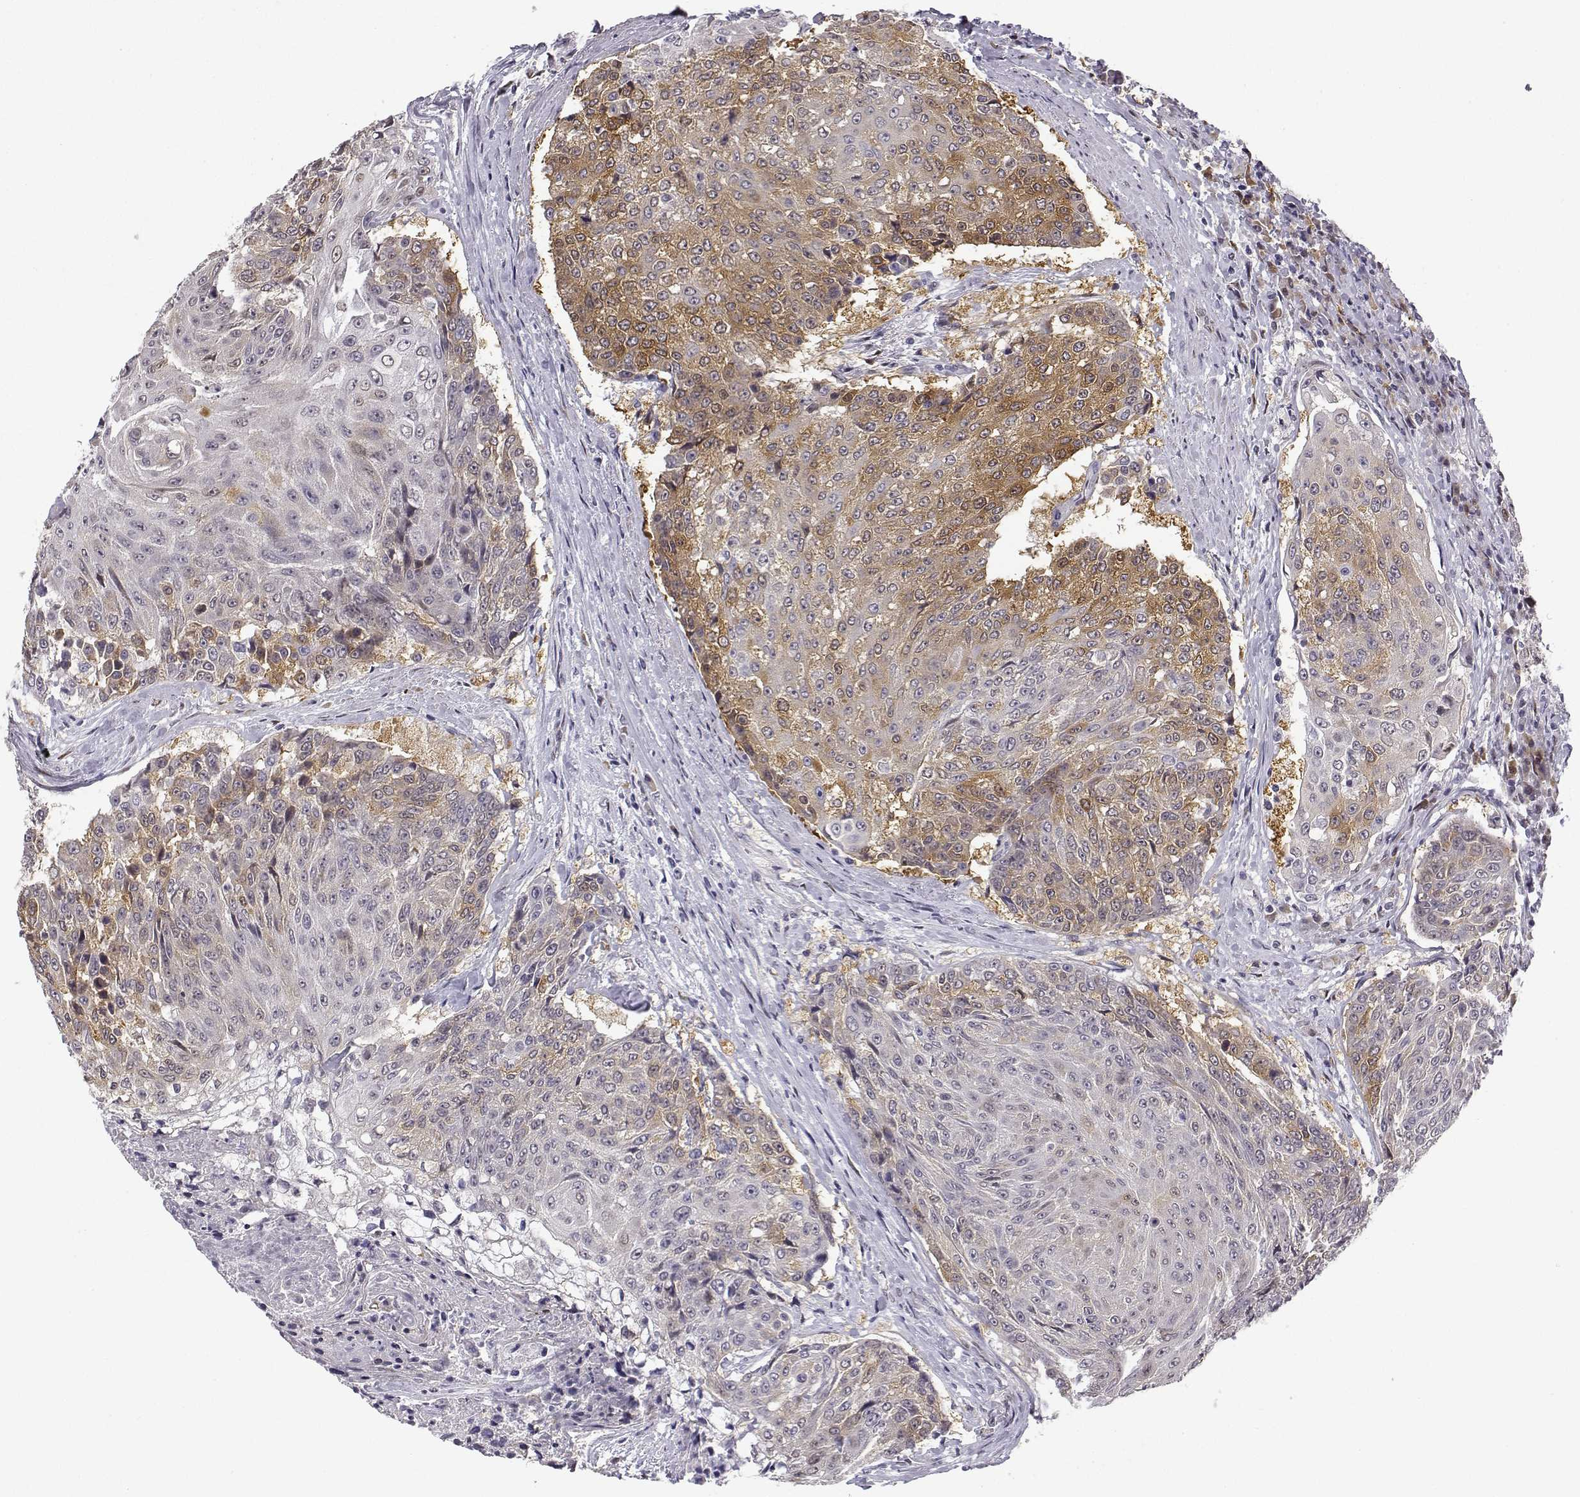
{"staining": {"intensity": "moderate", "quantity": "<25%", "location": "cytoplasmic/membranous"}, "tissue": "urothelial cancer", "cell_type": "Tumor cells", "image_type": "cancer", "snomed": [{"axis": "morphology", "description": "Urothelial carcinoma, High grade"}, {"axis": "topography", "description": "Urinary bladder"}], "caption": "A high-resolution photomicrograph shows IHC staining of urothelial carcinoma (high-grade), which displays moderate cytoplasmic/membranous staining in approximately <25% of tumor cells.", "gene": "PHGDH", "patient": {"sex": "female", "age": 63}}